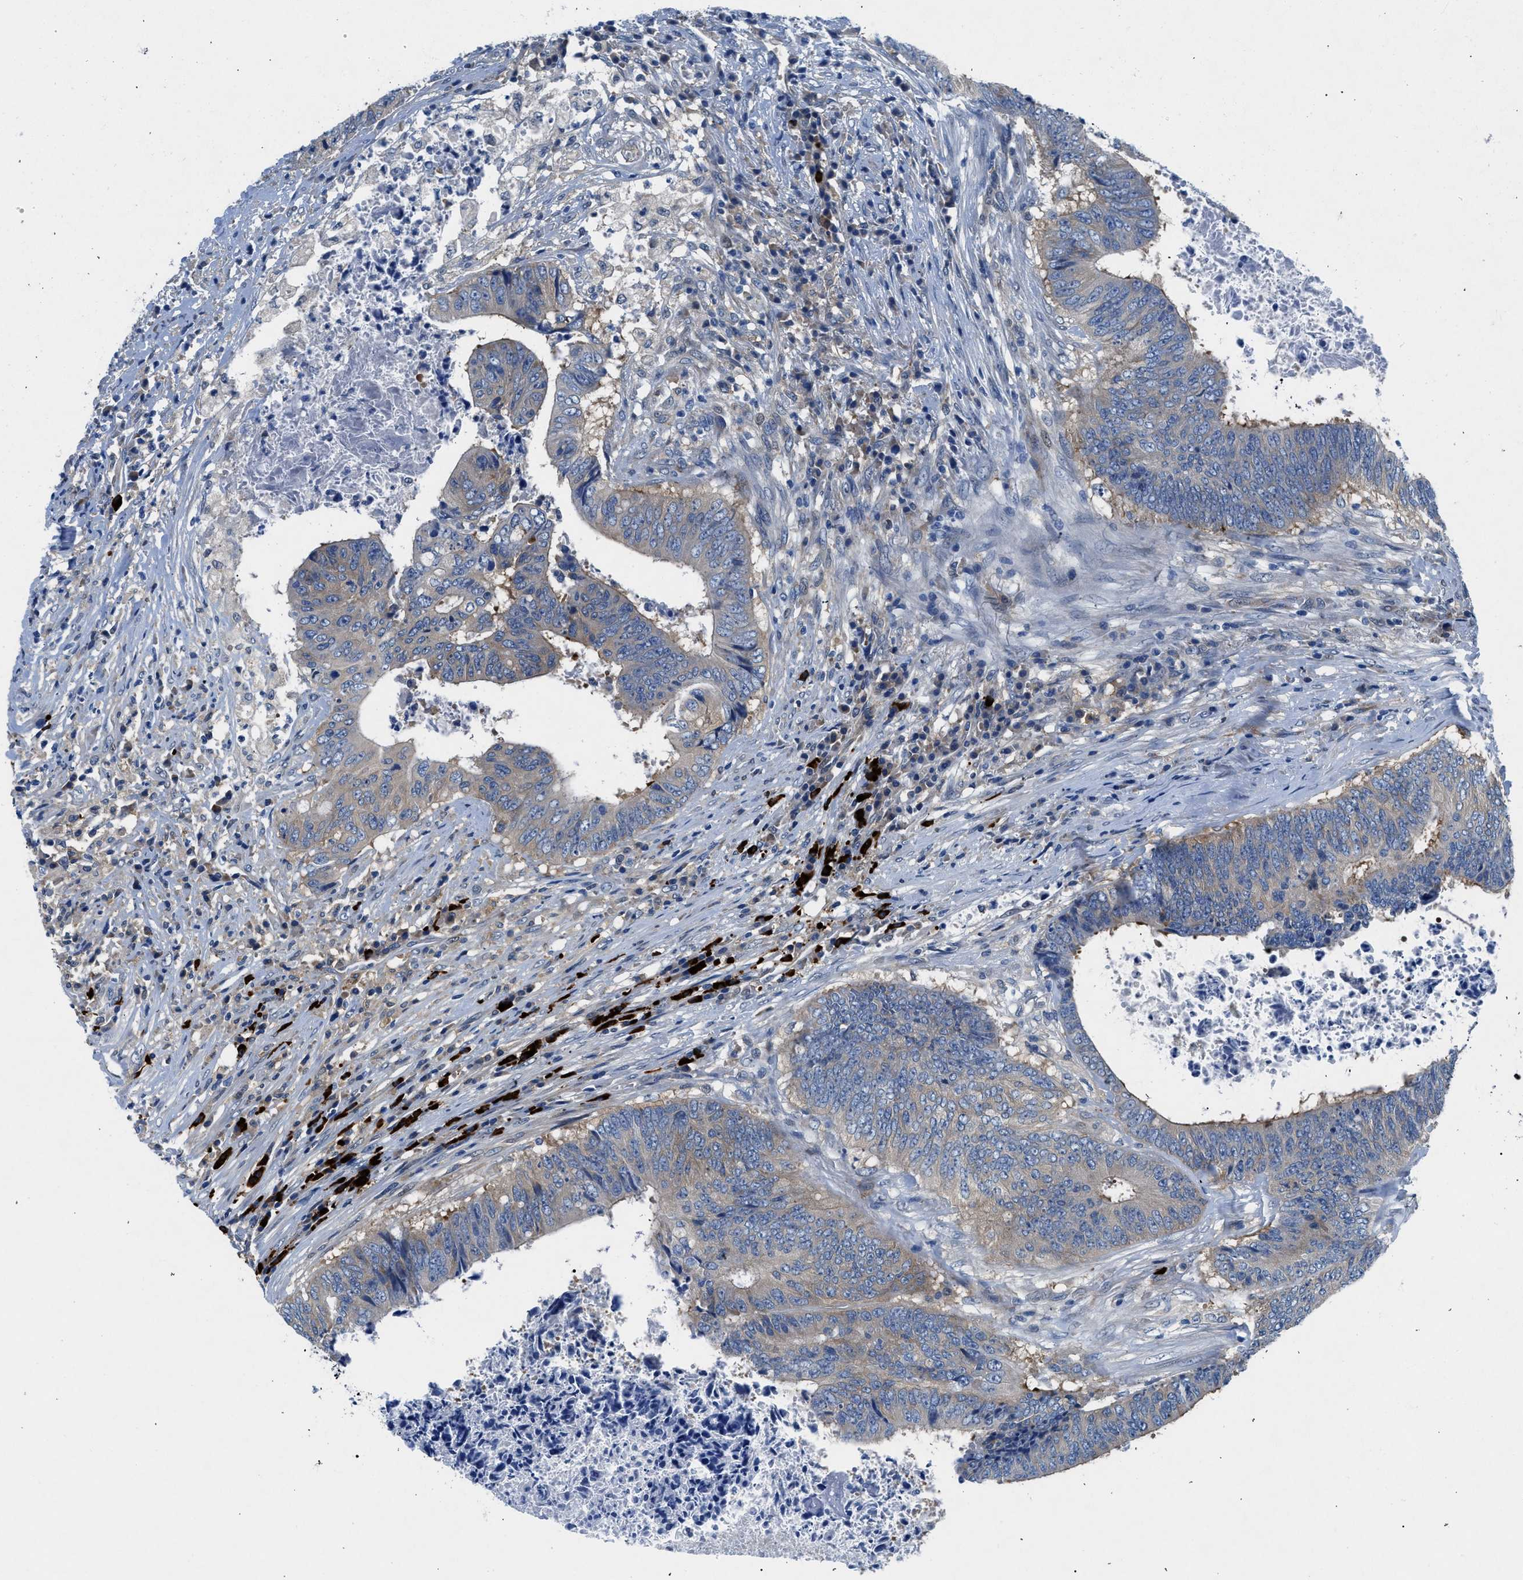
{"staining": {"intensity": "moderate", "quantity": "<25%", "location": "cytoplasmic/membranous"}, "tissue": "colorectal cancer", "cell_type": "Tumor cells", "image_type": "cancer", "snomed": [{"axis": "morphology", "description": "Adenocarcinoma, NOS"}, {"axis": "topography", "description": "Rectum"}], "caption": "Brown immunohistochemical staining in human adenocarcinoma (colorectal) shows moderate cytoplasmic/membranous positivity in about <25% of tumor cells.", "gene": "COPS2", "patient": {"sex": "male", "age": 72}}